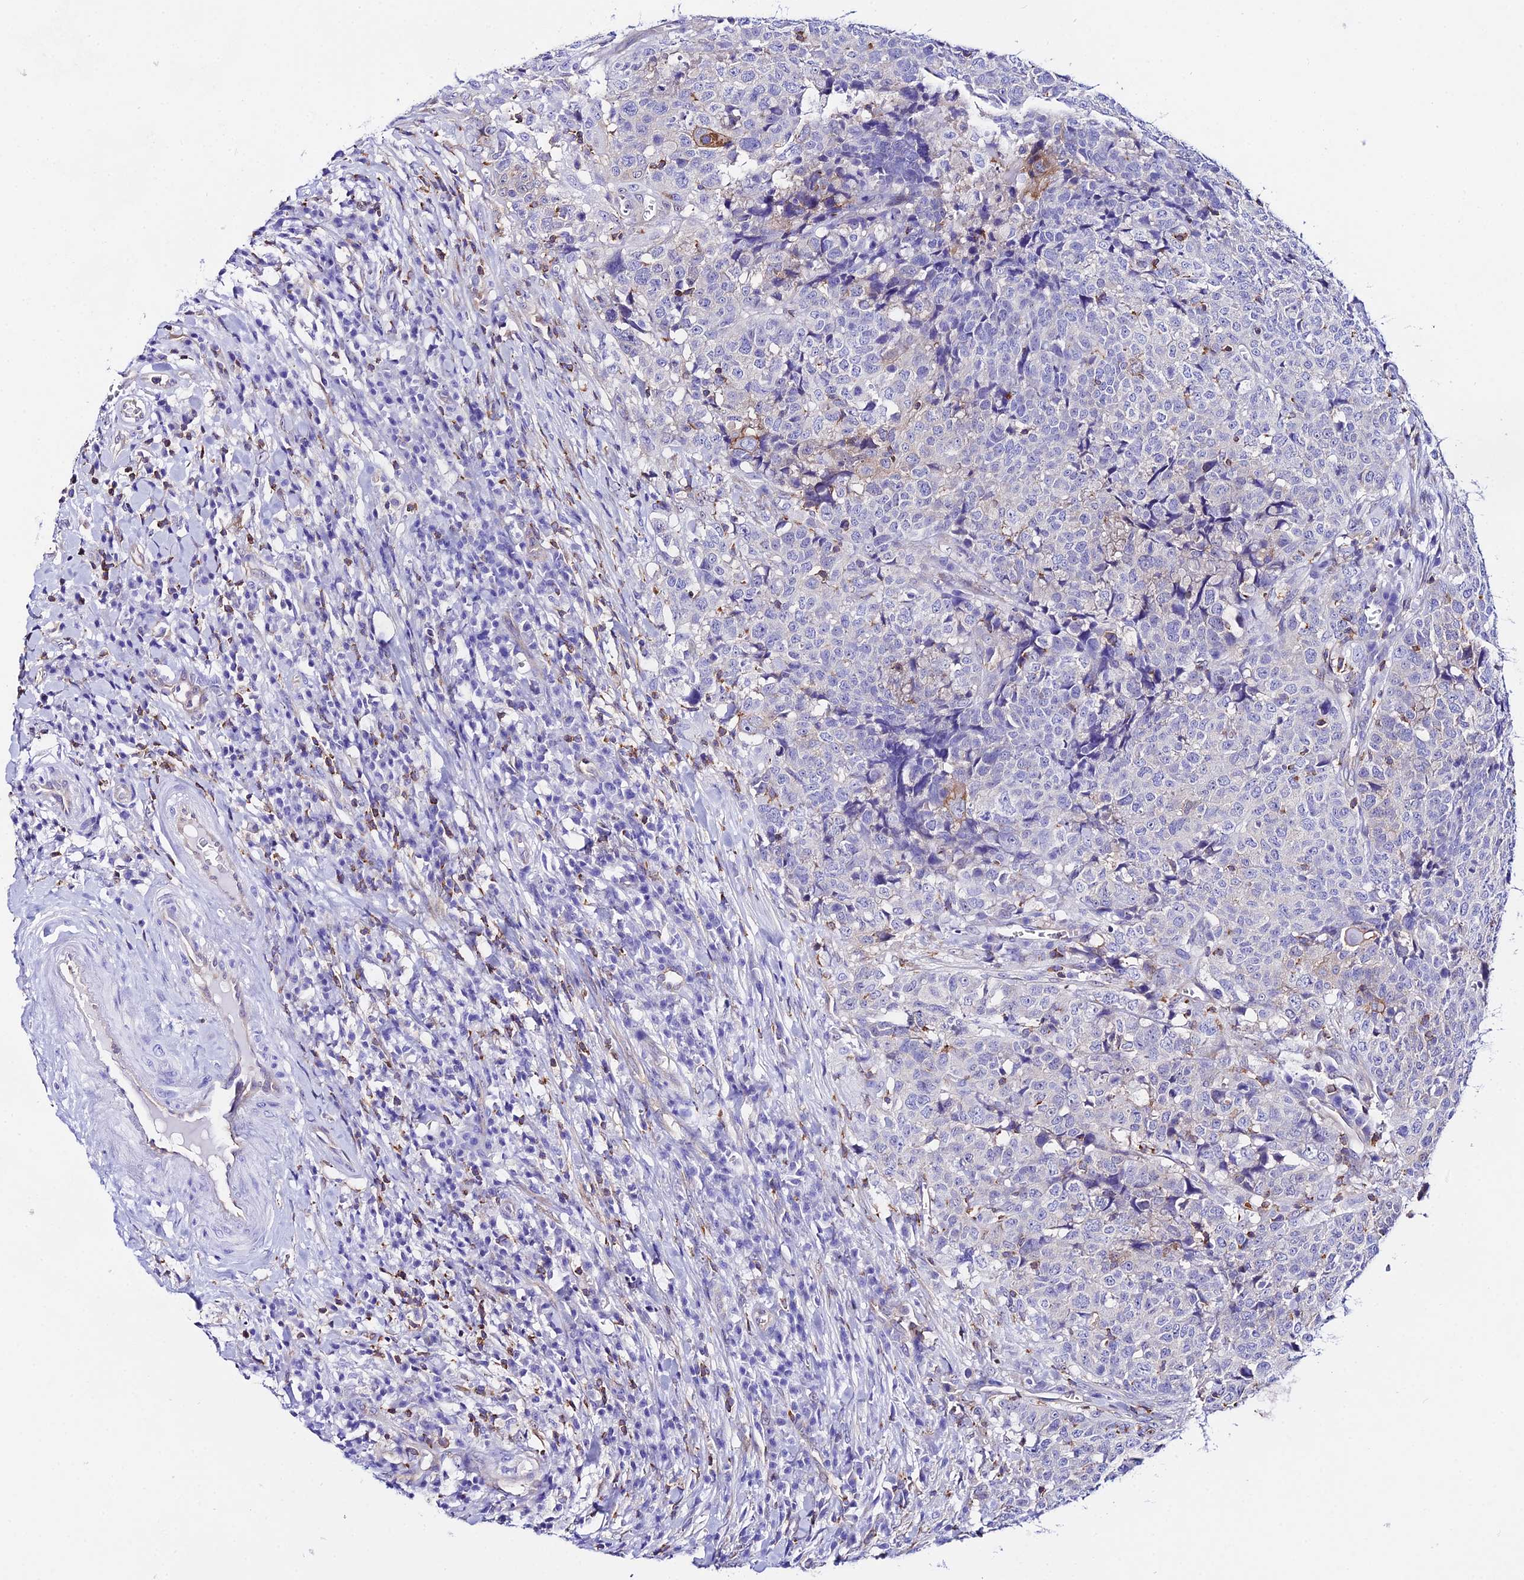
{"staining": {"intensity": "negative", "quantity": "none", "location": "none"}, "tissue": "head and neck cancer", "cell_type": "Tumor cells", "image_type": "cancer", "snomed": [{"axis": "morphology", "description": "Squamous cell carcinoma, NOS"}, {"axis": "topography", "description": "Head-Neck"}], "caption": "This histopathology image is of squamous cell carcinoma (head and neck) stained with IHC to label a protein in brown with the nuclei are counter-stained blue. There is no positivity in tumor cells.", "gene": "S100A16", "patient": {"sex": "male", "age": 66}}